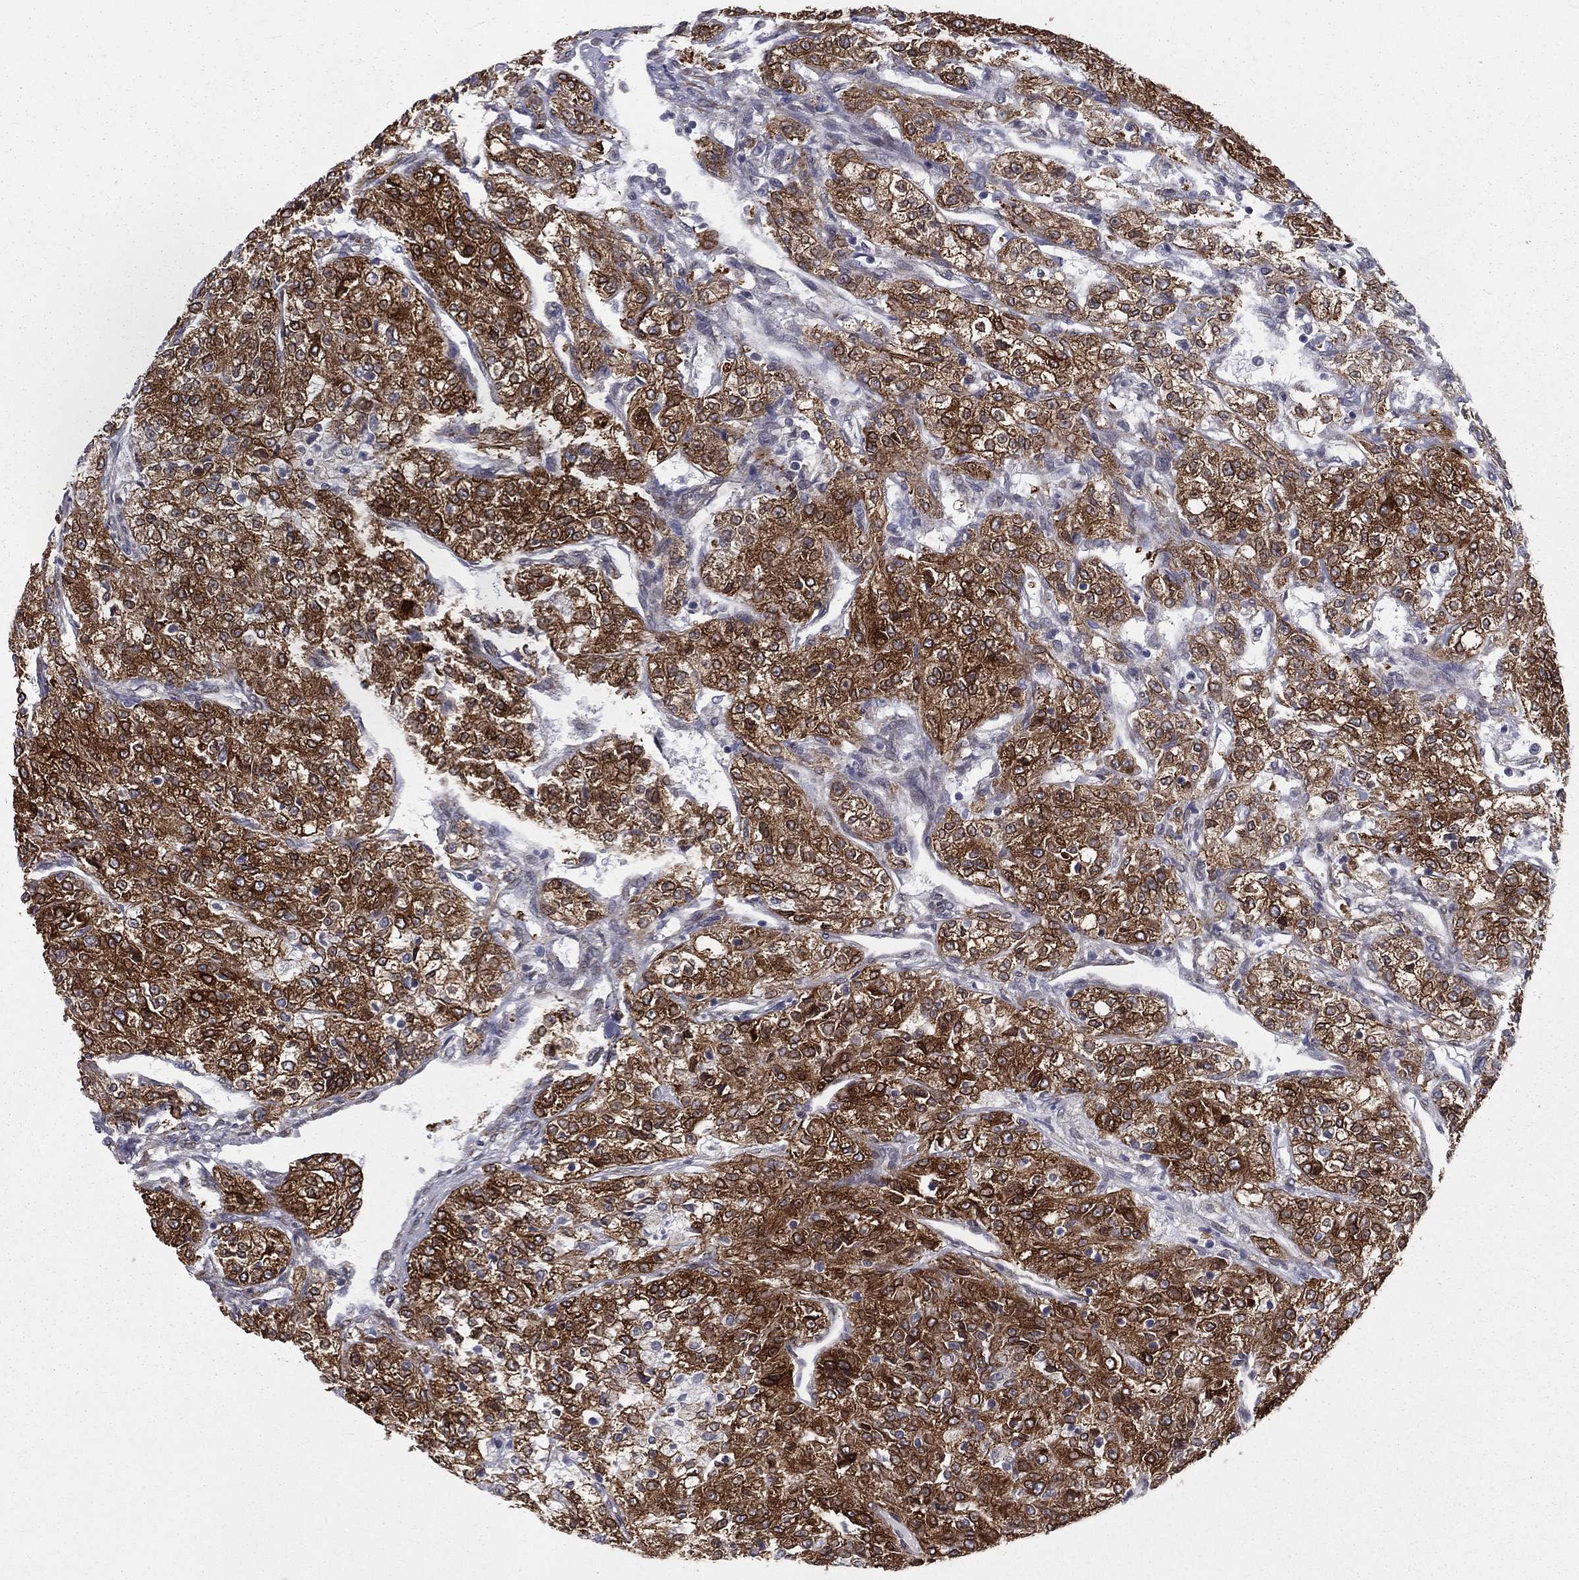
{"staining": {"intensity": "strong", "quantity": ">75%", "location": "cytoplasmic/membranous"}, "tissue": "renal cancer", "cell_type": "Tumor cells", "image_type": "cancer", "snomed": [{"axis": "morphology", "description": "Adenocarcinoma, NOS"}, {"axis": "topography", "description": "Kidney"}], "caption": "This is an image of IHC staining of renal adenocarcinoma, which shows strong expression in the cytoplasmic/membranous of tumor cells.", "gene": "PGRMC1", "patient": {"sex": "female", "age": 63}}